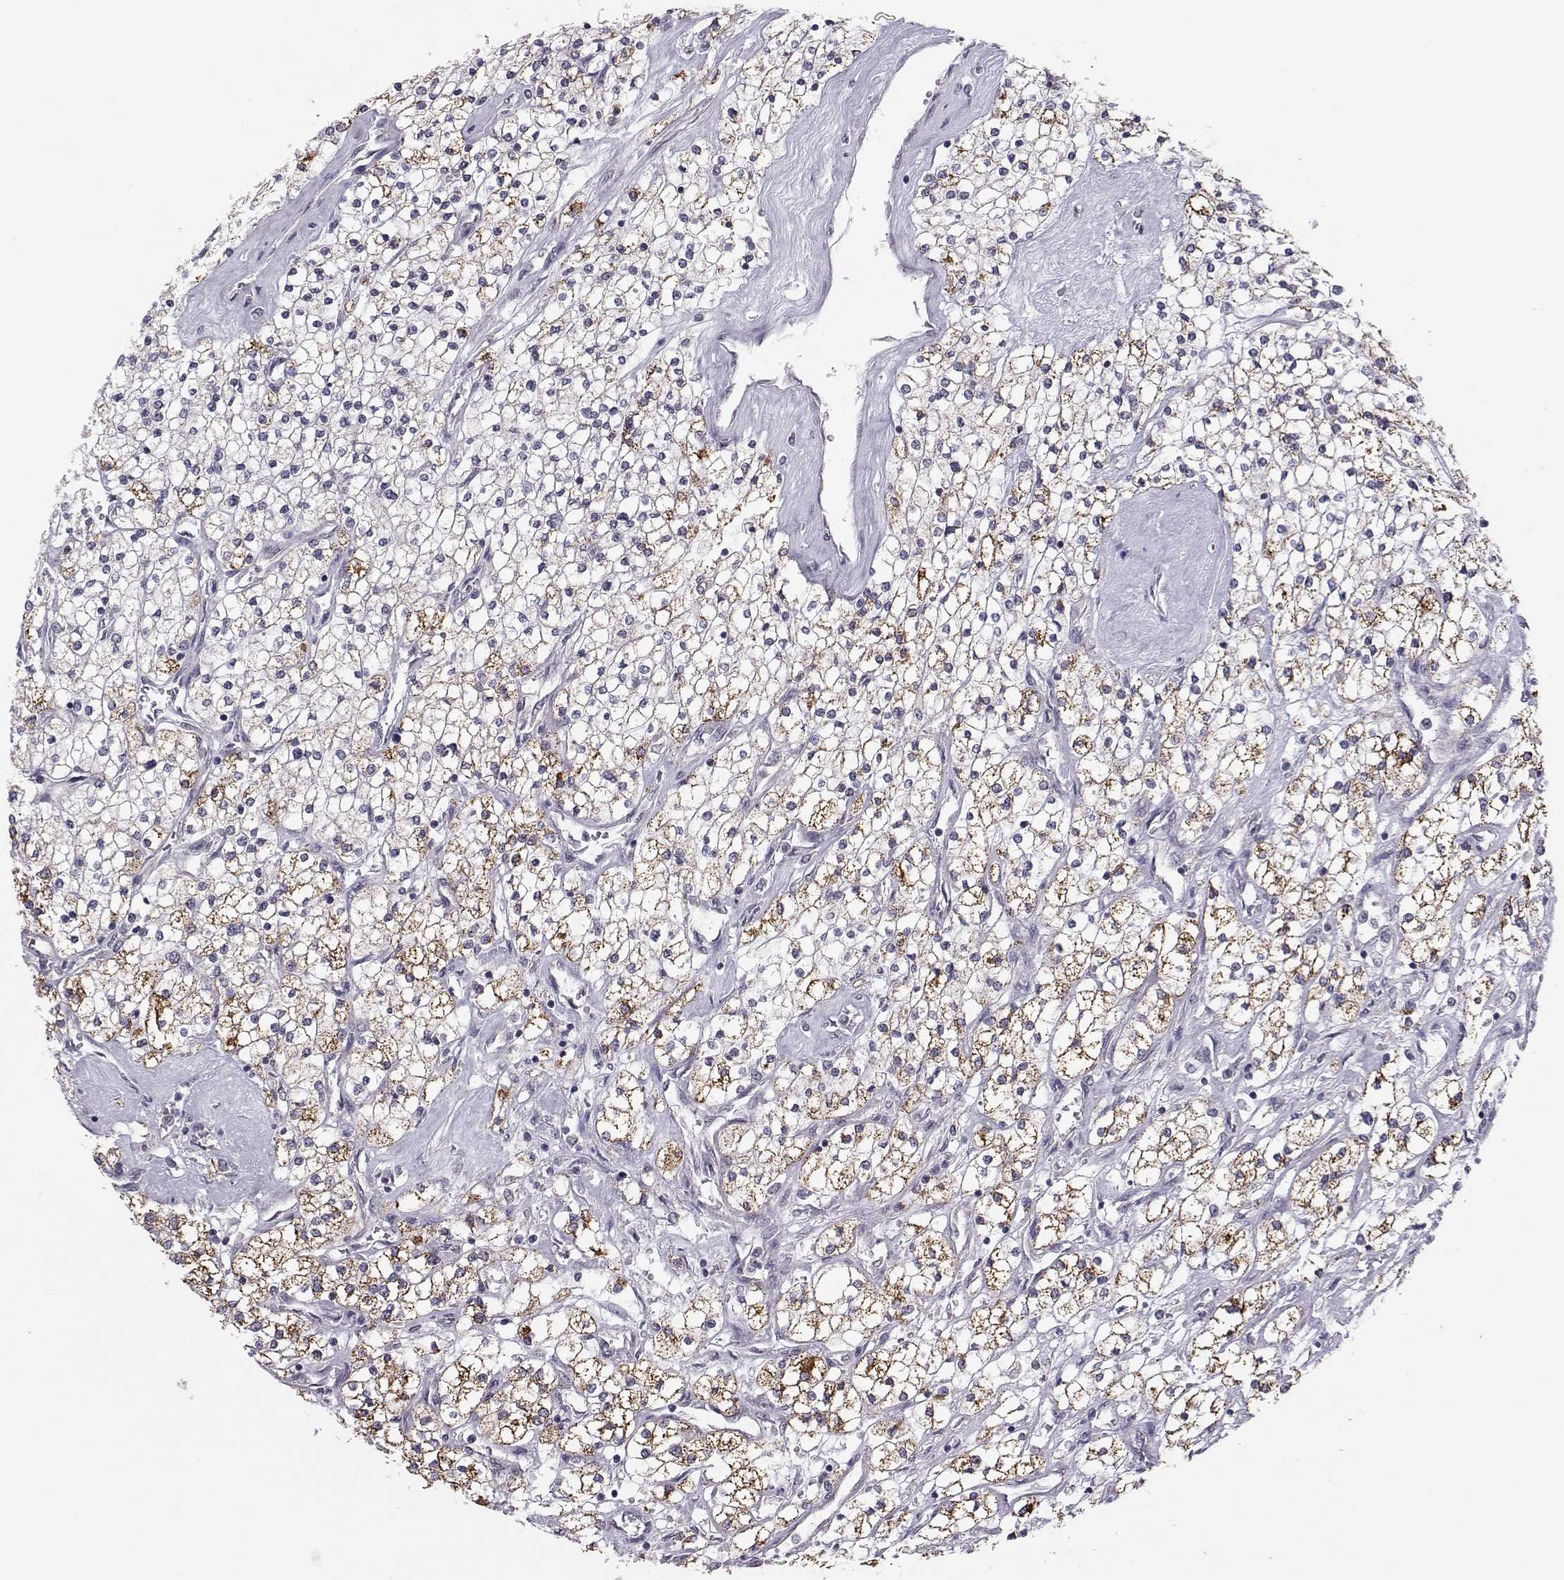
{"staining": {"intensity": "strong", "quantity": "25%-75%", "location": "cytoplasmic/membranous"}, "tissue": "renal cancer", "cell_type": "Tumor cells", "image_type": "cancer", "snomed": [{"axis": "morphology", "description": "Adenocarcinoma, NOS"}, {"axis": "topography", "description": "Kidney"}], "caption": "High-magnification brightfield microscopy of renal cancer (adenocarcinoma) stained with DAB (brown) and counterstained with hematoxylin (blue). tumor cells exhibit strong cytoplasmic/membranous expression is present in approximately25%-75% of cells.", "gene": "KIF13B", "patient": {"sex": "male", "age": 80}}